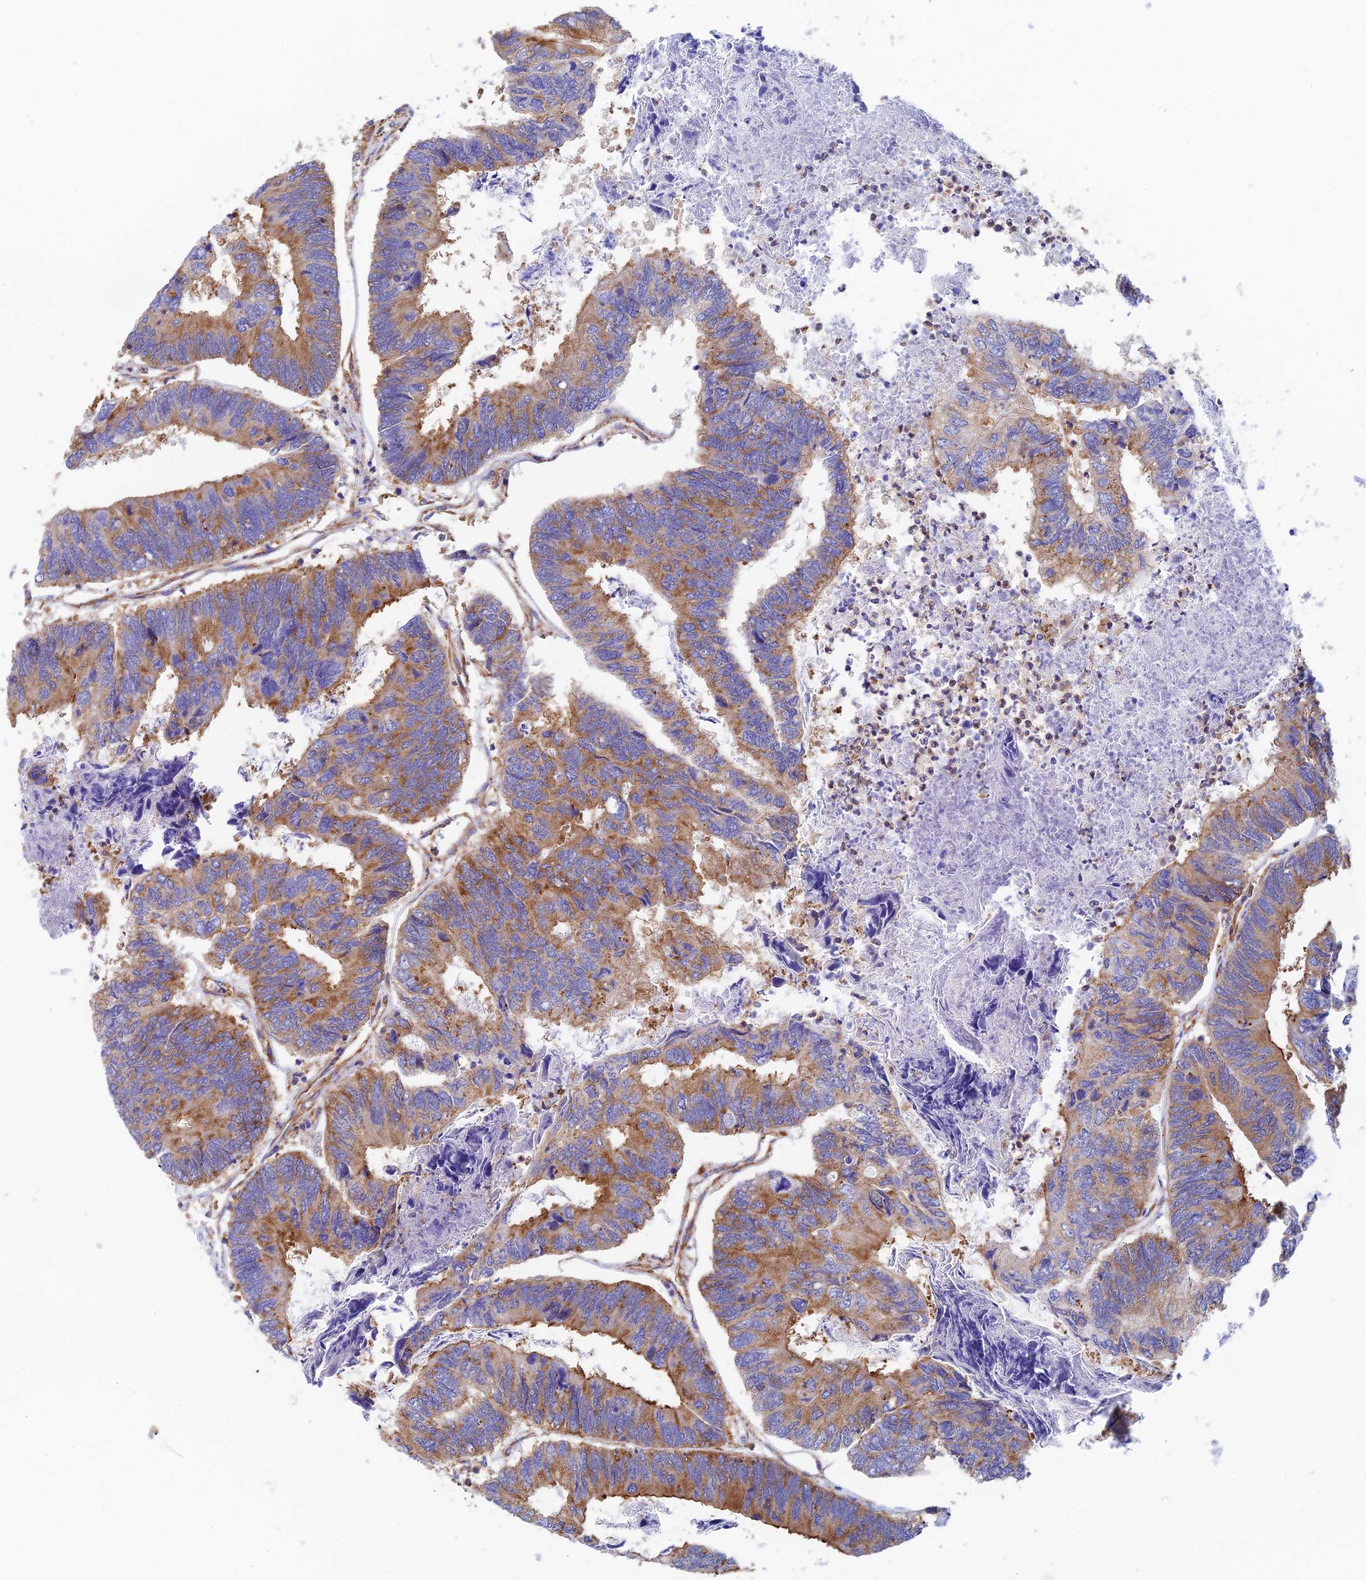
{"staining": {"intensity": "moderate", "quantity": ">75%", "location": "cytoplasmic/membranous"}, "tissue": "colorectal cancer", "cell_type": "Tumor cells", "image_type": "cancer", "snomed": [{"axis": "morphology", "description": "Adenocarcinoma, NOS"}, {"axis": "topography", "description": "Colon"}], "caption": "Immunohistochemical staining of adenocarcinoma (colorectal) displays moderate cytoplasmic/membranous protein expression in about >75% of tumor cells.", "gene": "DCTN2", "patient": {"sex": "female", "age": 67}}